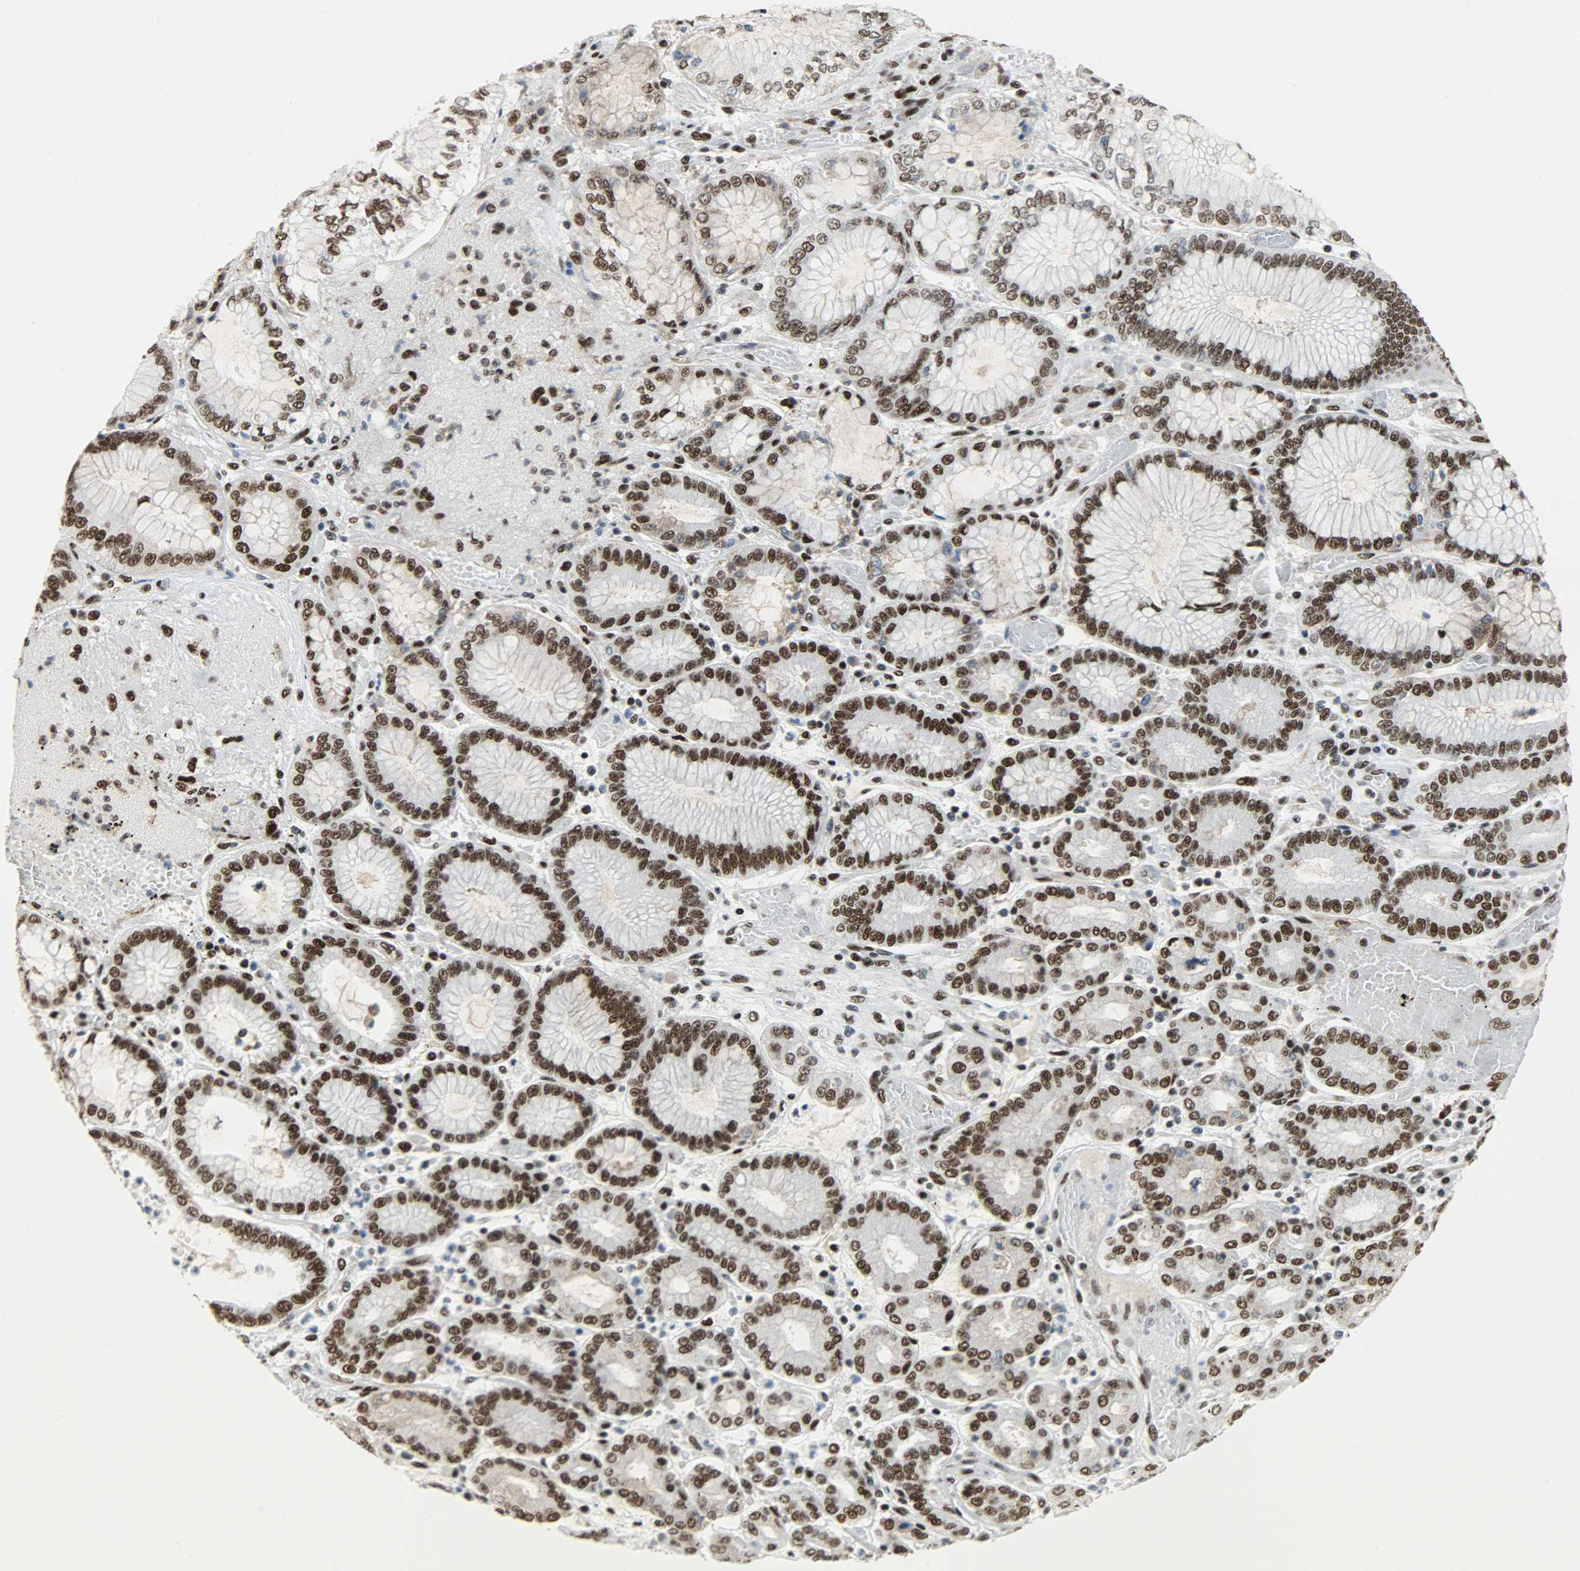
{"staining": {"intensity": "strong", "quantity": ">75%", "location": "nuclear"}, "tissue": "stomach cancer", "cell_type": "Tumor cells", "image_type": "cancer", "snomed": [{"axis": "morphology", "description": "Normal tissue, NOS"}, {"axis": "morphology", "description": "Adenocarcinoma, NOS"}, {"axis": "topography", "description": "Stomach, upper"}, {"axis": "topography", "description": "Stomach"}], "caption": "This histopathology image reveals stomach cancer (adenocarcinoma) stained with IHC to label a protein in brown. The nuclear of tumor cells show strong positivity for the protein. Nuclei are counter-stained blue.", "gene": "SSB", "patient": {"sex": "male", "age": 76}}